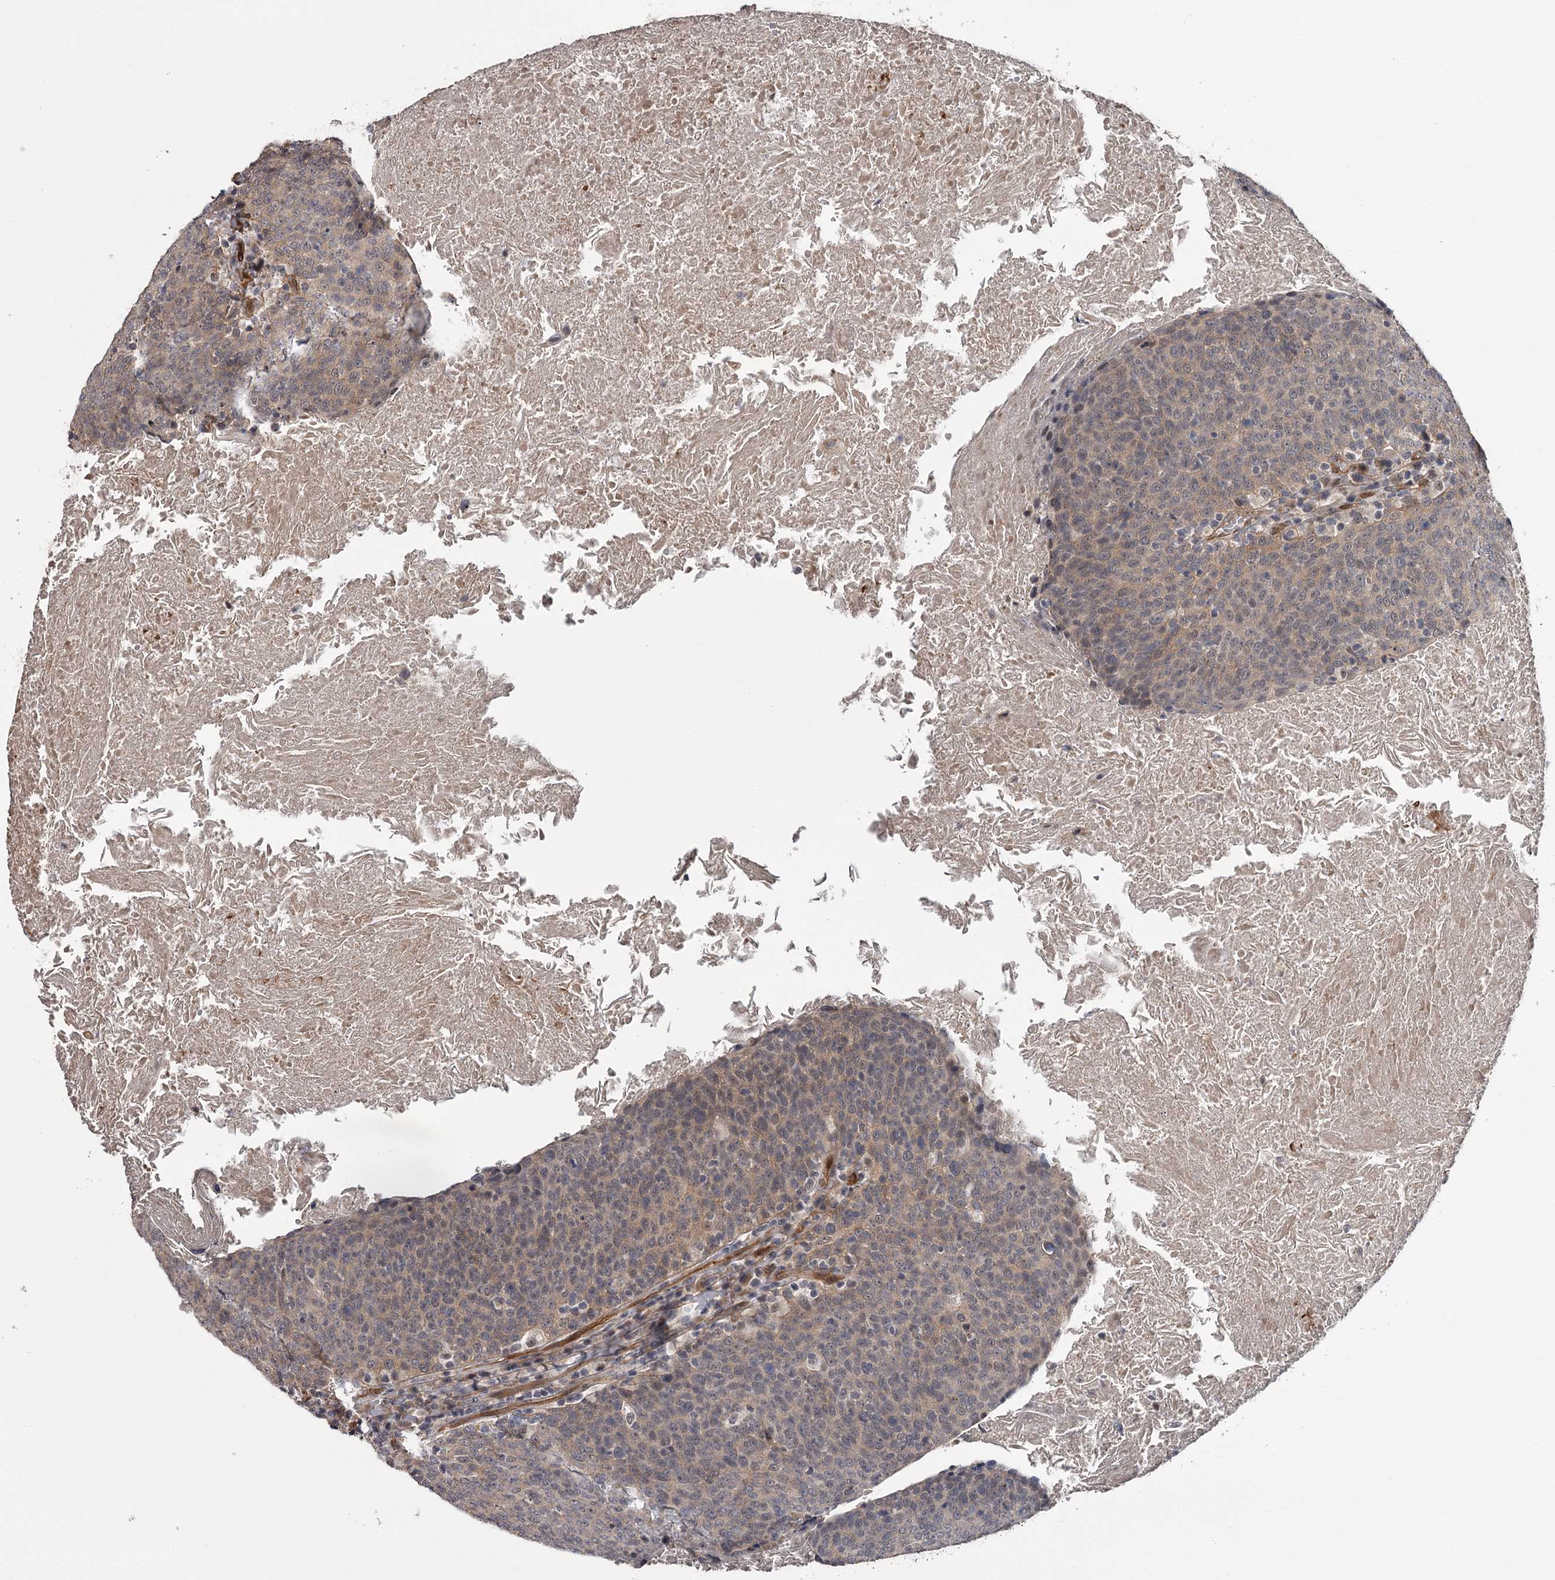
{"staining": {"intensity": "weak", "quantity": "25%-75%", "location": "cytoplasmic/membranous"}, "tissue": "head and neck cancer", "cell_type": "Tumor cells", "image_type": "cancer", "snomed": [{"axis": "morphology", "description": "Squamous cell carcinoma, NOS"}, {"axis": "morphology", "description": "Squamous cell carcinoma, metastatic, NOS"}, {"axis": "topography", "description": "Lymph node"}, {"axis": "topography", "description": "Head-Neck"}], "caption": "This micrograph reveals immunohistochemistry staining of head and neck cancer, with low weak cytoplasmic/membranous expression in approximately 25%-75% of tumor cells.", "gene": "CDC42EP2", "patient": {"sex": "male", "age": 62}}